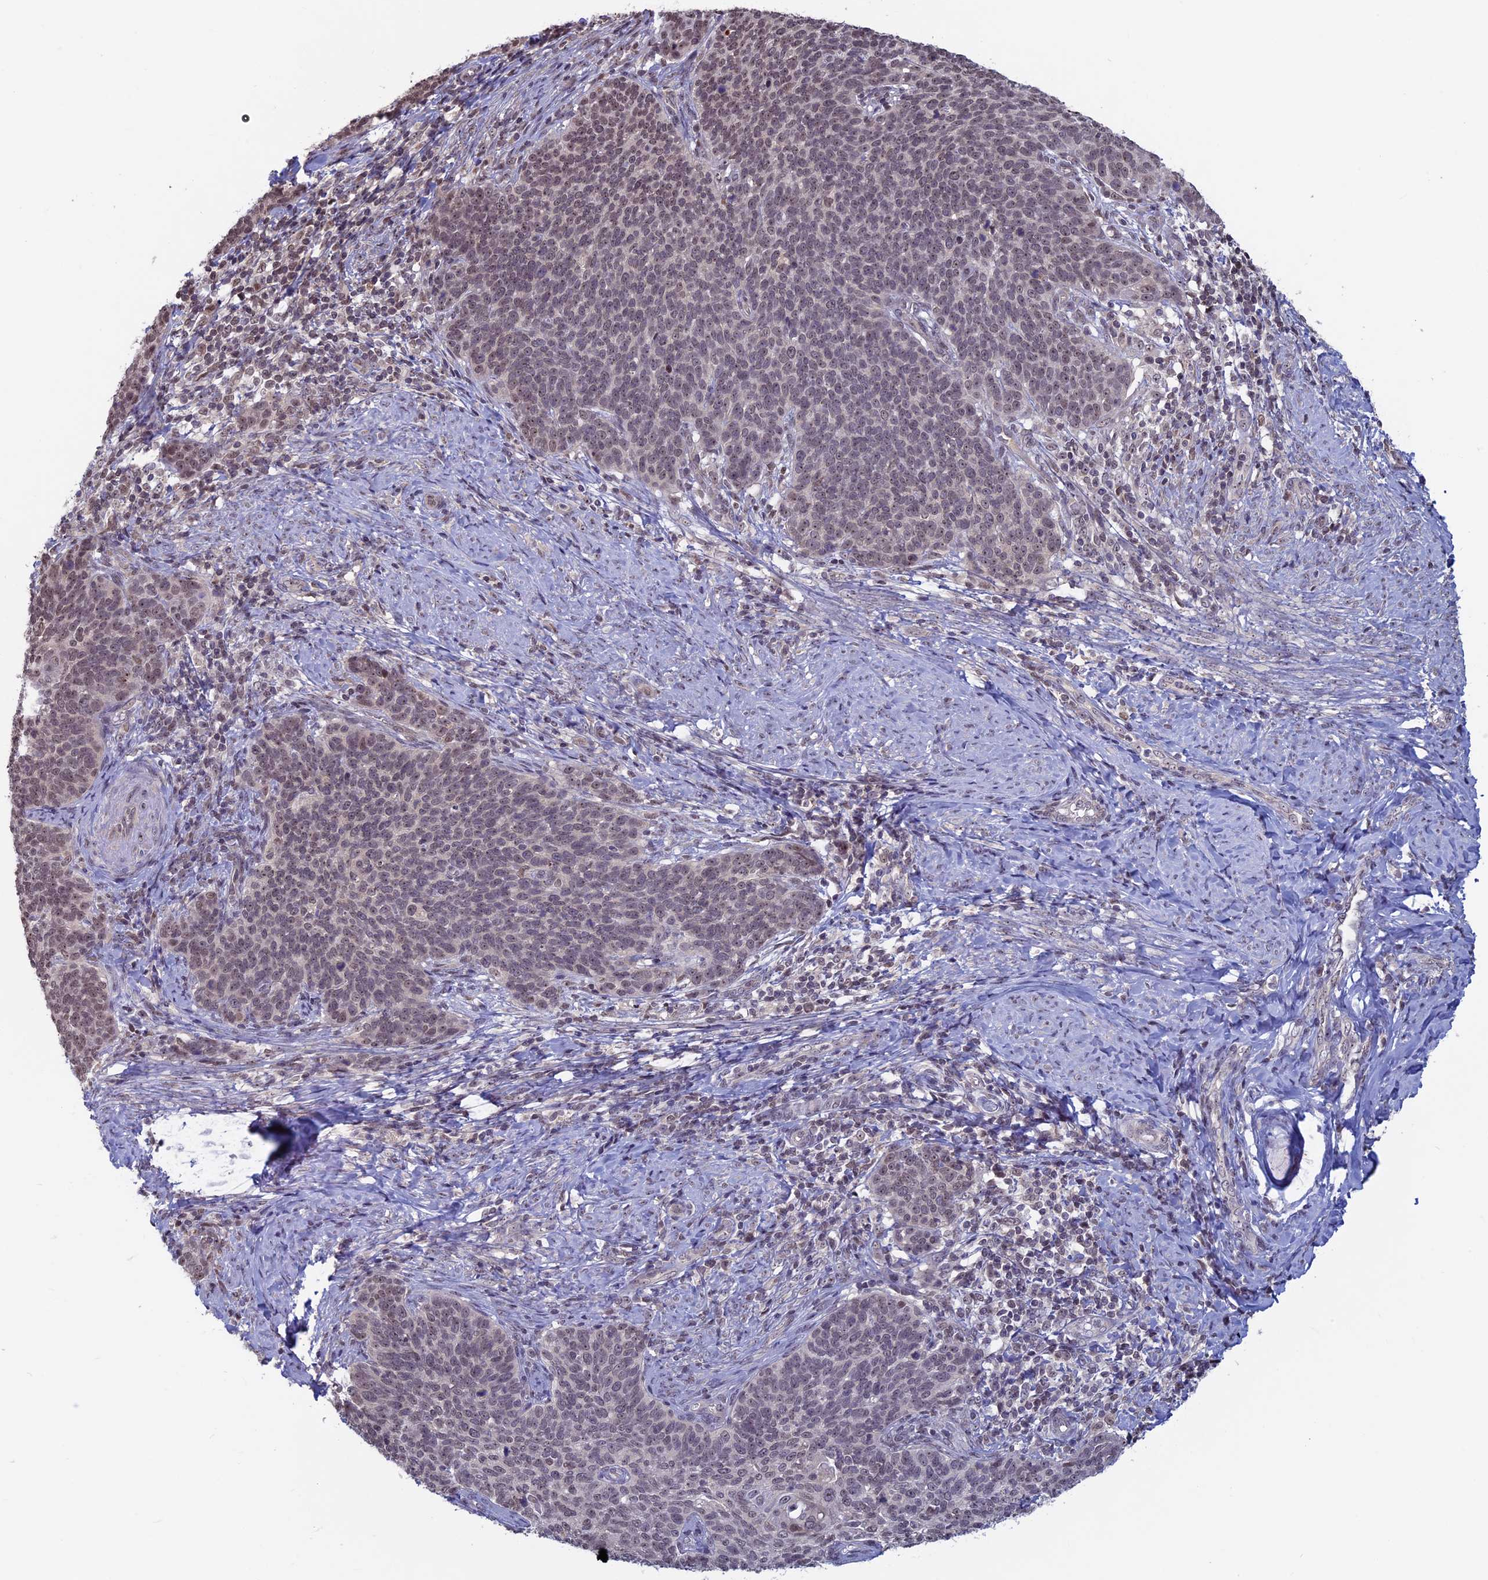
{"staining": {"intensity": "weak", "quantity": "25%-75%", "location": "nuclear"}, "tissue": "cervical cancer", "cell_type": "Tumor cells", "image_type": "cancer", "snomed": [{"axis": "morphology", "description": "Normal tissue, NOS"}, {"axis": "morphology", "description": "Squamous cell carcinoma, NOS"}, {"axis": "topography", "description": "Cervix"}], "caption": "Brown immunohistochemical staining in cervical cancer reveals weak nuclear expression in about 25%-75% of tumor cells.", "gene": "SPIRE1", "patient": {"sex": "female", "age": 39}}